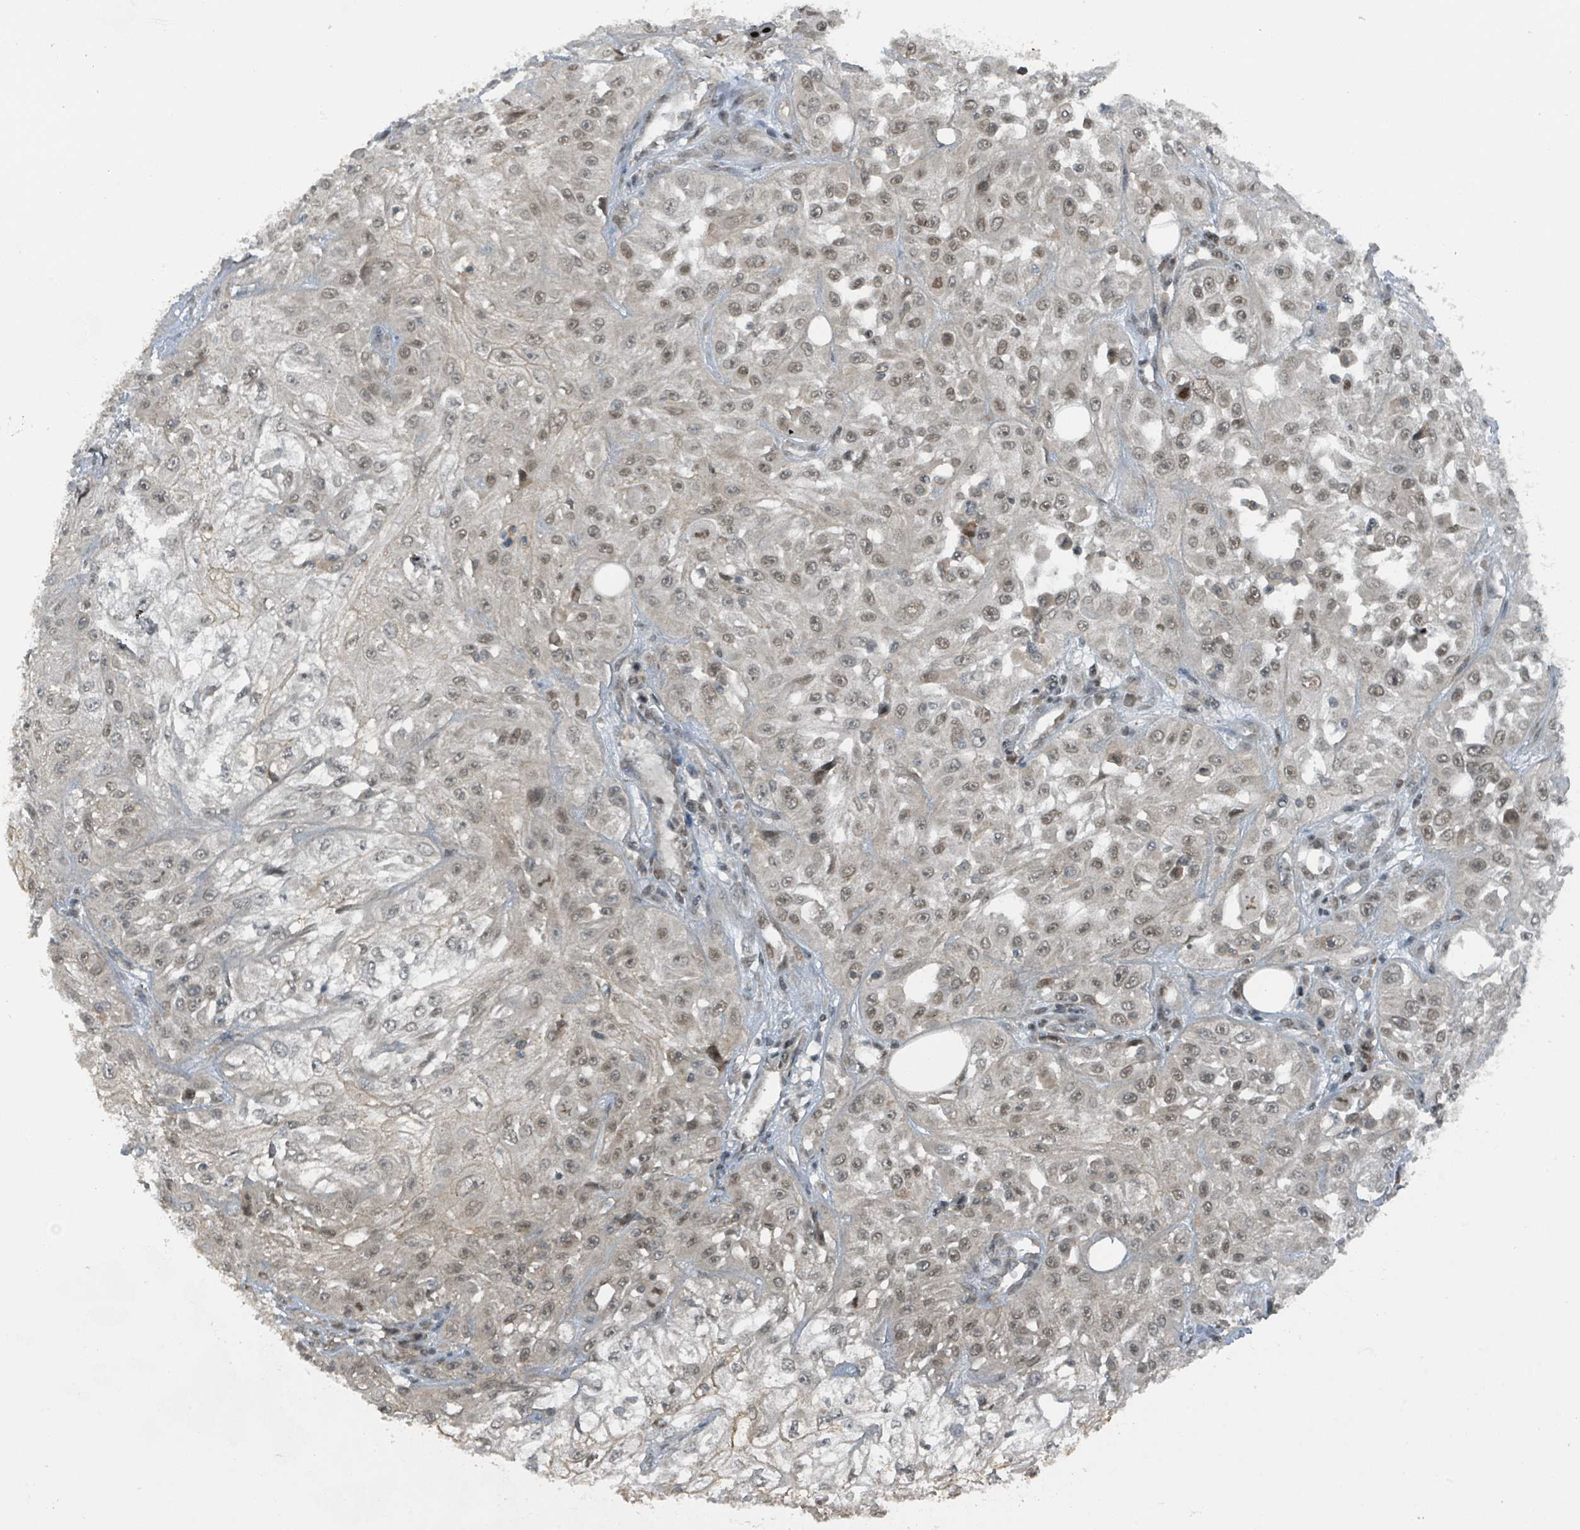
{"staining": {"intensity": "weak", "quantity": ">75%", "location": "nuclear"}, "tissue": "skin cancer", "cell_type": "Tumor cells", "image_type": "cancer", "snomed": [{"axis": "morphology", "description": "Squamous cell carcinoma, NOS"}, {"axis": "morphology", "description": "Squamous cell carcinoma, metastatic, NOS"}, {"axis": "topography", "description": "Skin"}, {"axis": "topography", "description": "Lymph node"}], "caption": "Protein expression analysis of human skin squamous cell carcinoma reveals weak nuclear positivity in about >75% of tumor cells. (DAB = brown stain, brightfield microscopy at high magnification).", "gene": "PHIP", "patient": {"sex": "male", "age": 75}}